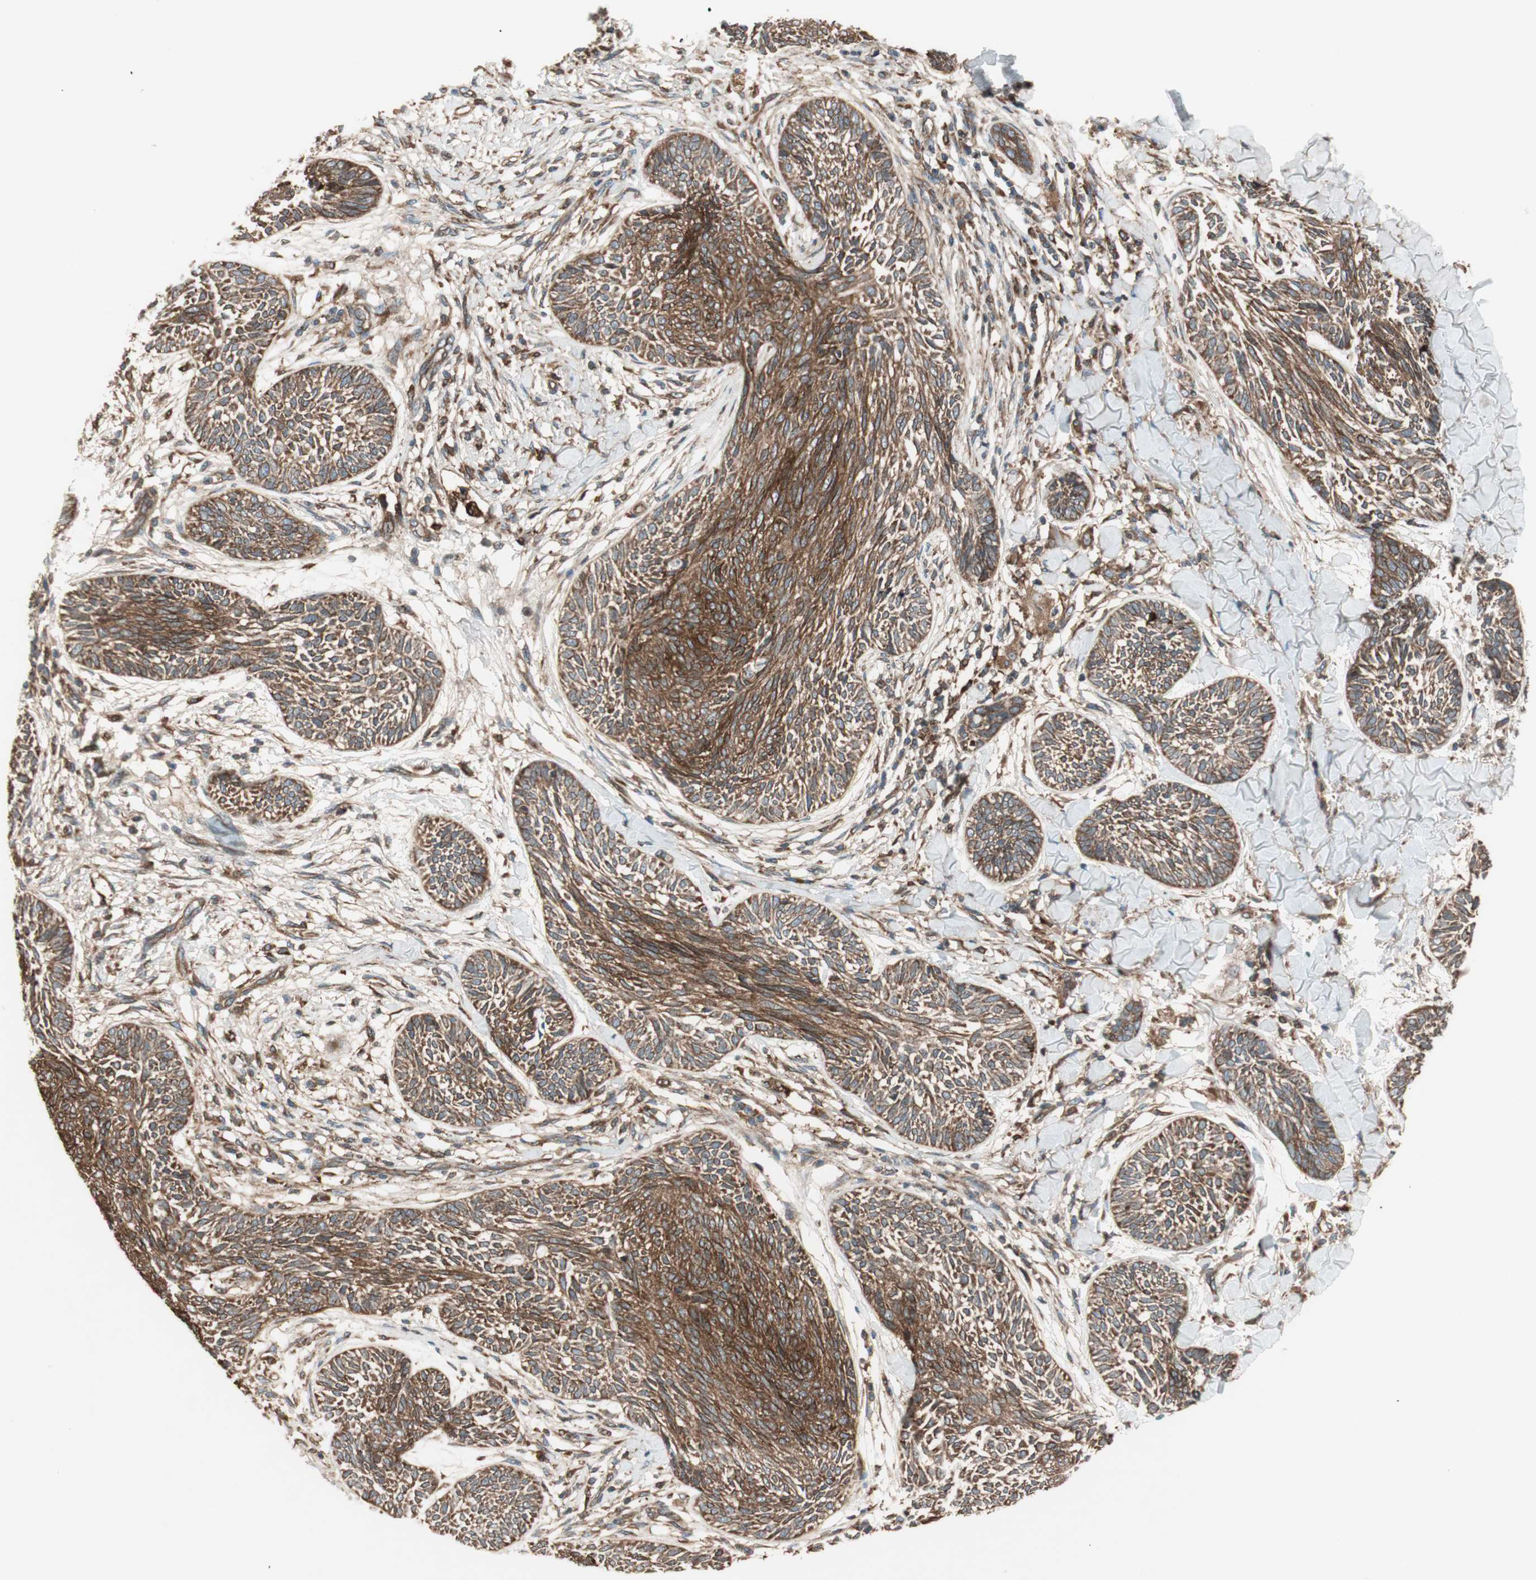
{"staining": {"intensity": "strong", "quantity": ">75%", "location": "cytoplasmic/membranous"}, "tissue": "skin cancer", "cell_type": "Tumor cells", "image_type": "cancer", "snomed": [{"axis": "morphology", "description": "Papilloma, NOS"}, {"axis": "morphology", "description": "Basal cell carcinoma"}, {"axis": "topography", "description": "Skin"}], "caption": "This is a photomicrograph of IHC staining of skin papilloma, which shows strong expression in the cytoplasmic/membranous of tumor cells.", "gene": "RAB5A", "patient": {"sex": "male", "age": 87}}